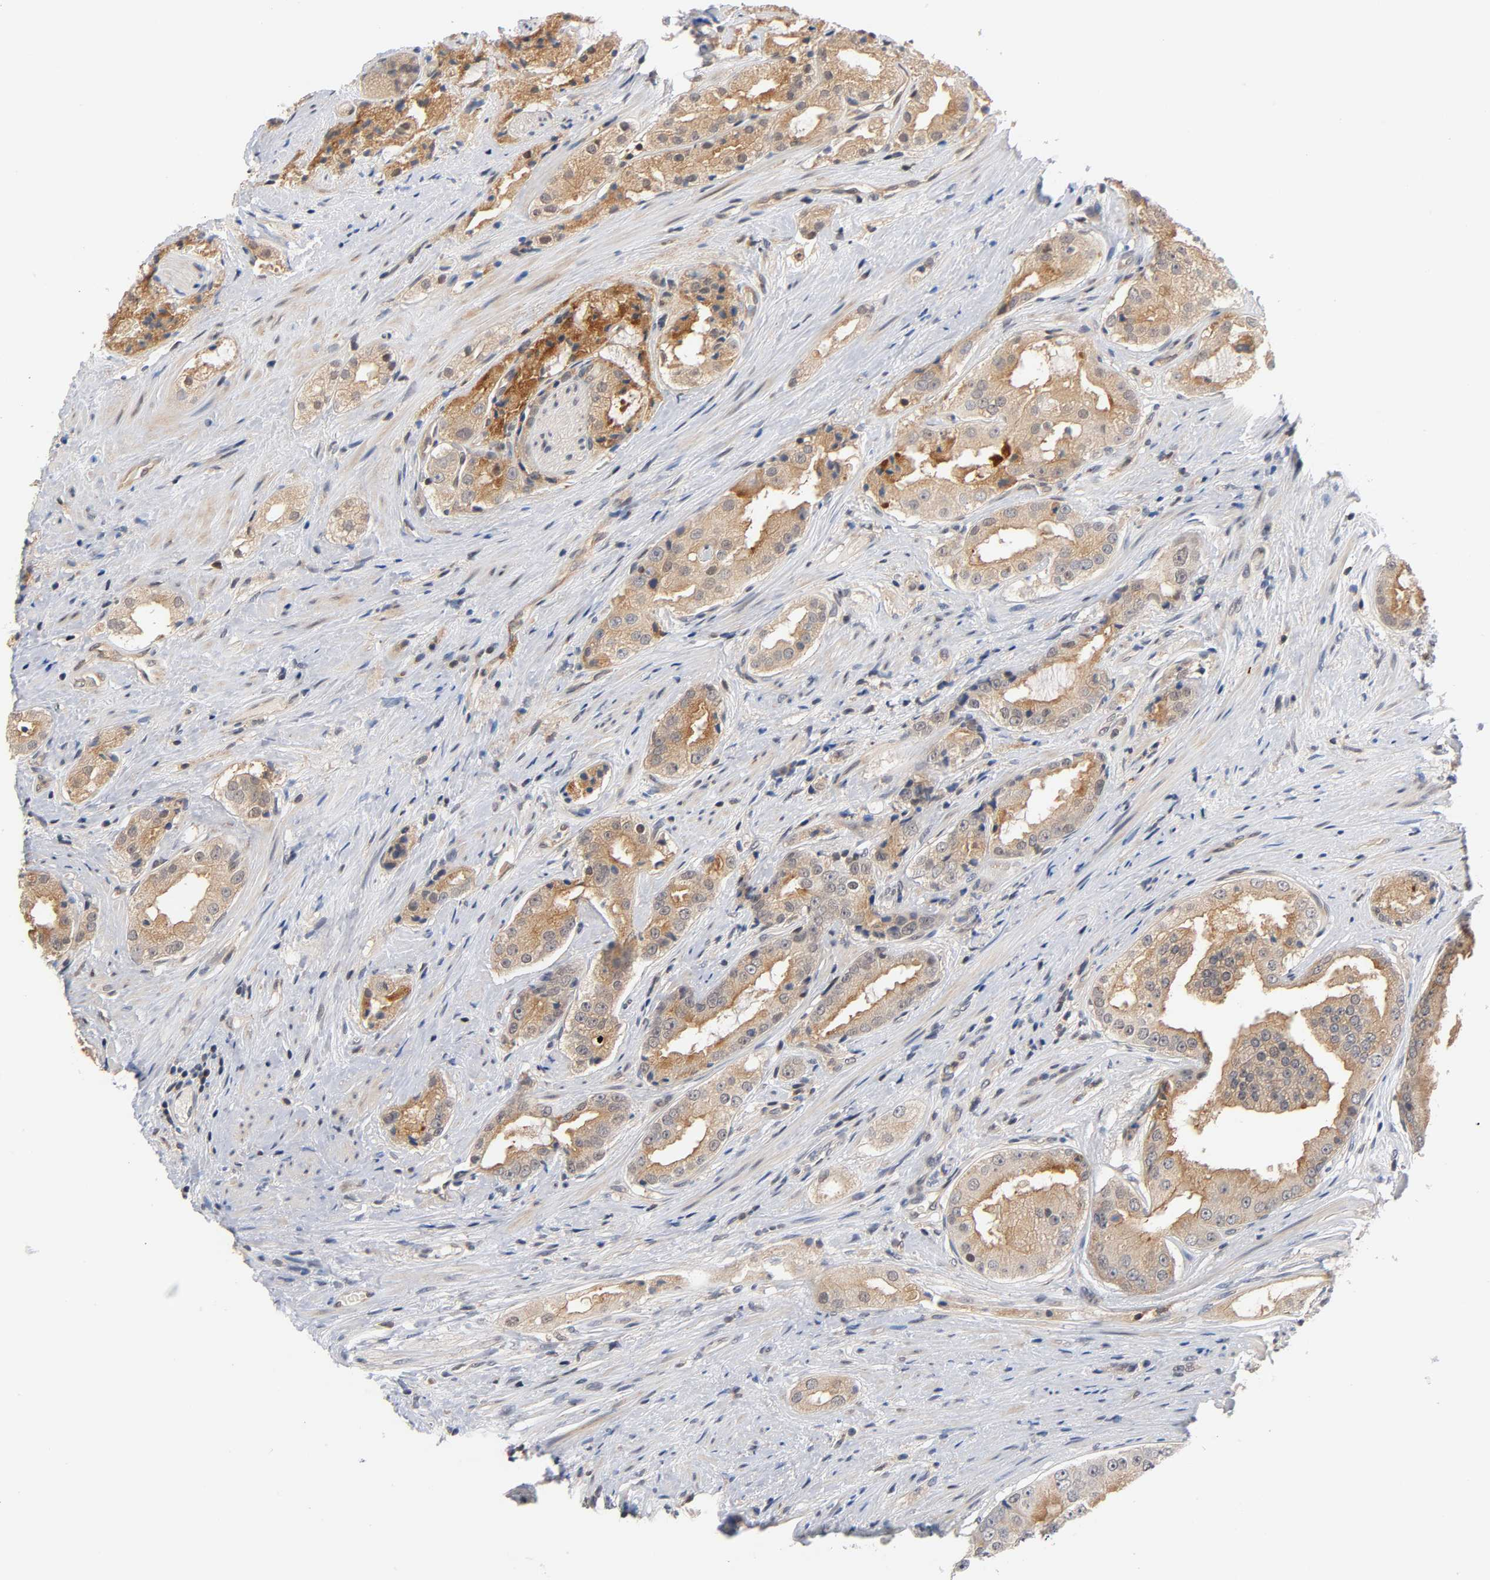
{"staining": {"intensity": "moderate", "quantity": ">75%", "location": "cytoplasmic/membranous"}, "tissue": "prostate cancer", "cell_type": "Tumor cells", "image_type": "cancer", "snomed": [{"axis": "morphology", "description": "Adenocarcinoma, High grade"}, {"axis": "topography", "description": "Prostate"}], "caption": "Immunohistochemistry histopathology image of prostate high-grade adenocarcinoma stained for a protein (brown), which demonstrates medium levels of moderate cytoplasmic/membranous expression in approximately >75% of tumor cells.", "gene": "PRKAB1", "patient": {"sex": "male", "age": 73}}